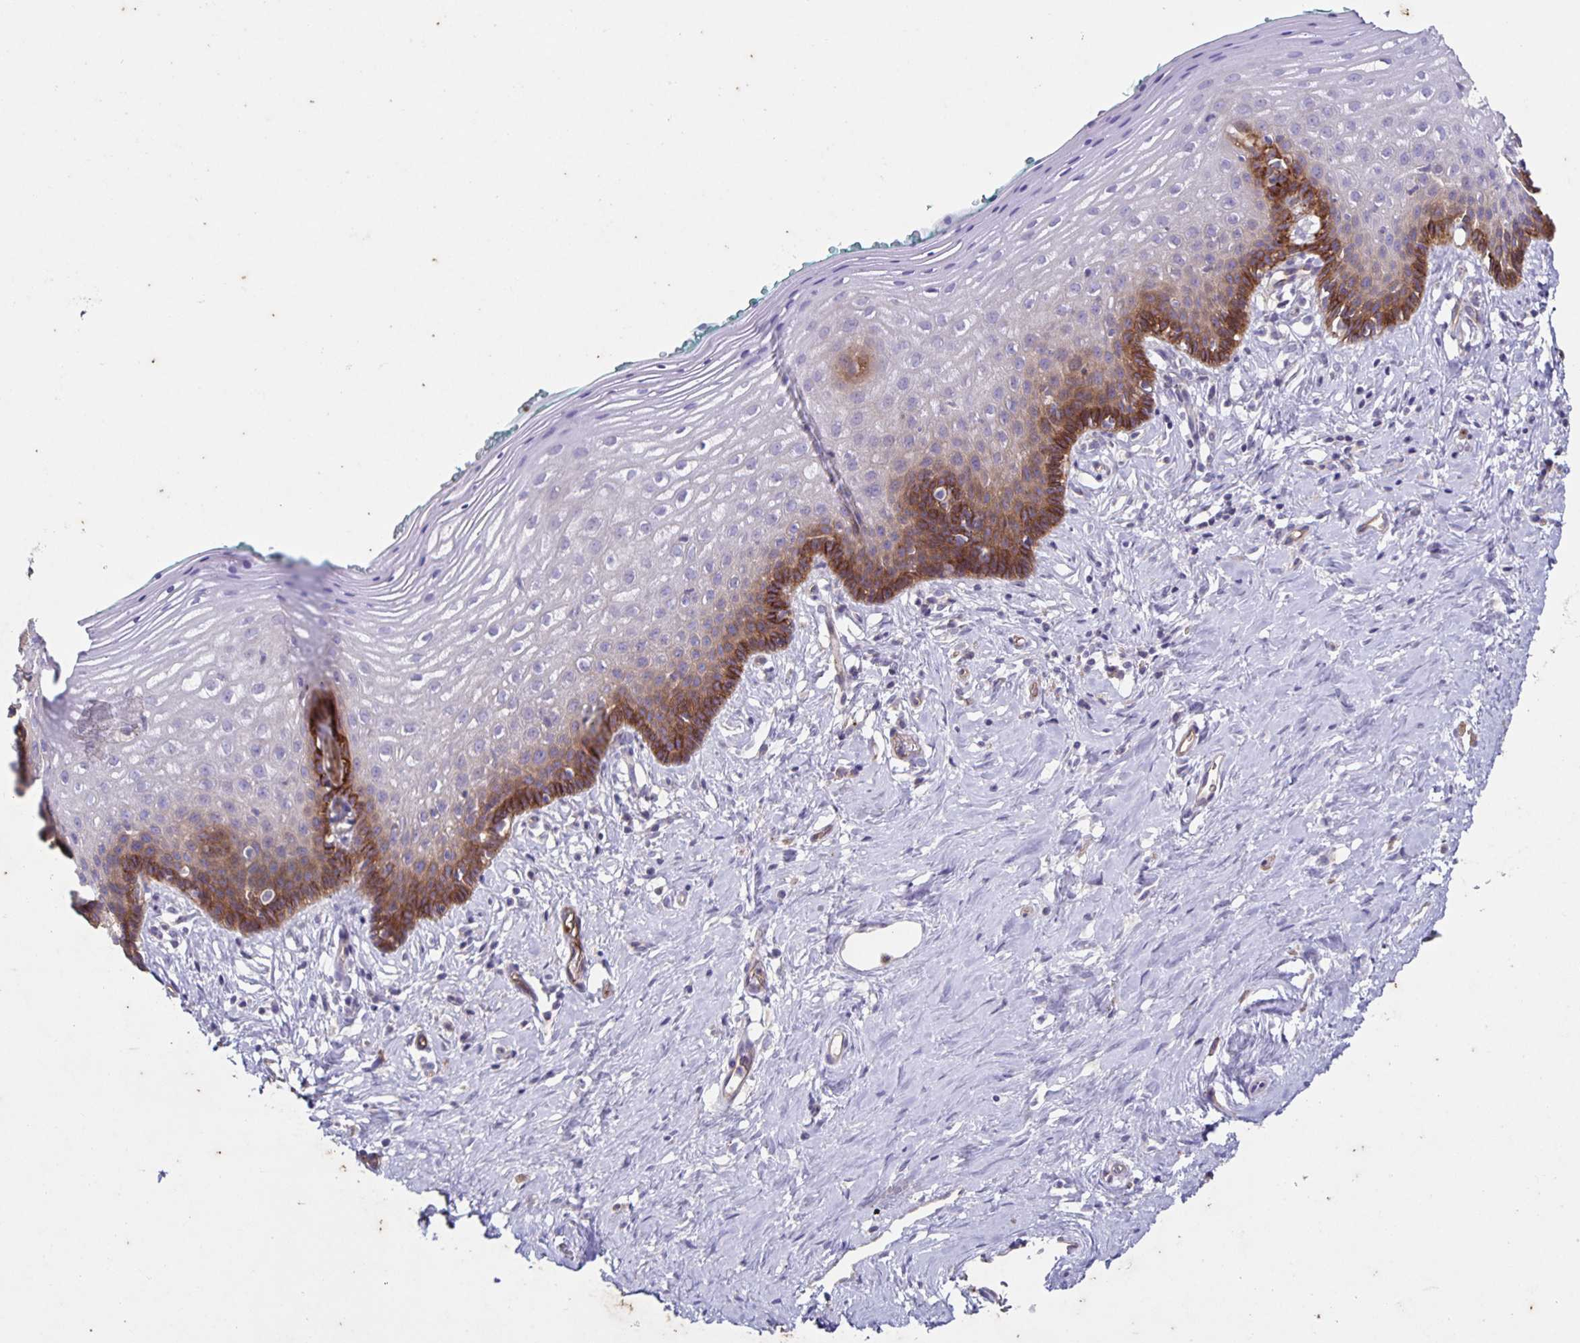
{"staining": {"intensity": "strong", "quantity": "<25%", "location": "cytoplasmic/membranous"}, "tissue": "vagina", "cell_type": "Squamous epithelial cells", "image_type": "normal", "snomed": [{"axis": "morphology", "description": "Normal tissue, NOS"}, {"axis": "topography", "description": "Vagina"}], "caption": "Strong cytoplasmic/membranous protein expression is seen in approximately <25% of squamous epithelial cells in vagina. (brown staining indicates protein expression, while blue staining denotes nuclei).", "gene": "ITGA2", "patient": {"sex": "female", "age": 42}}